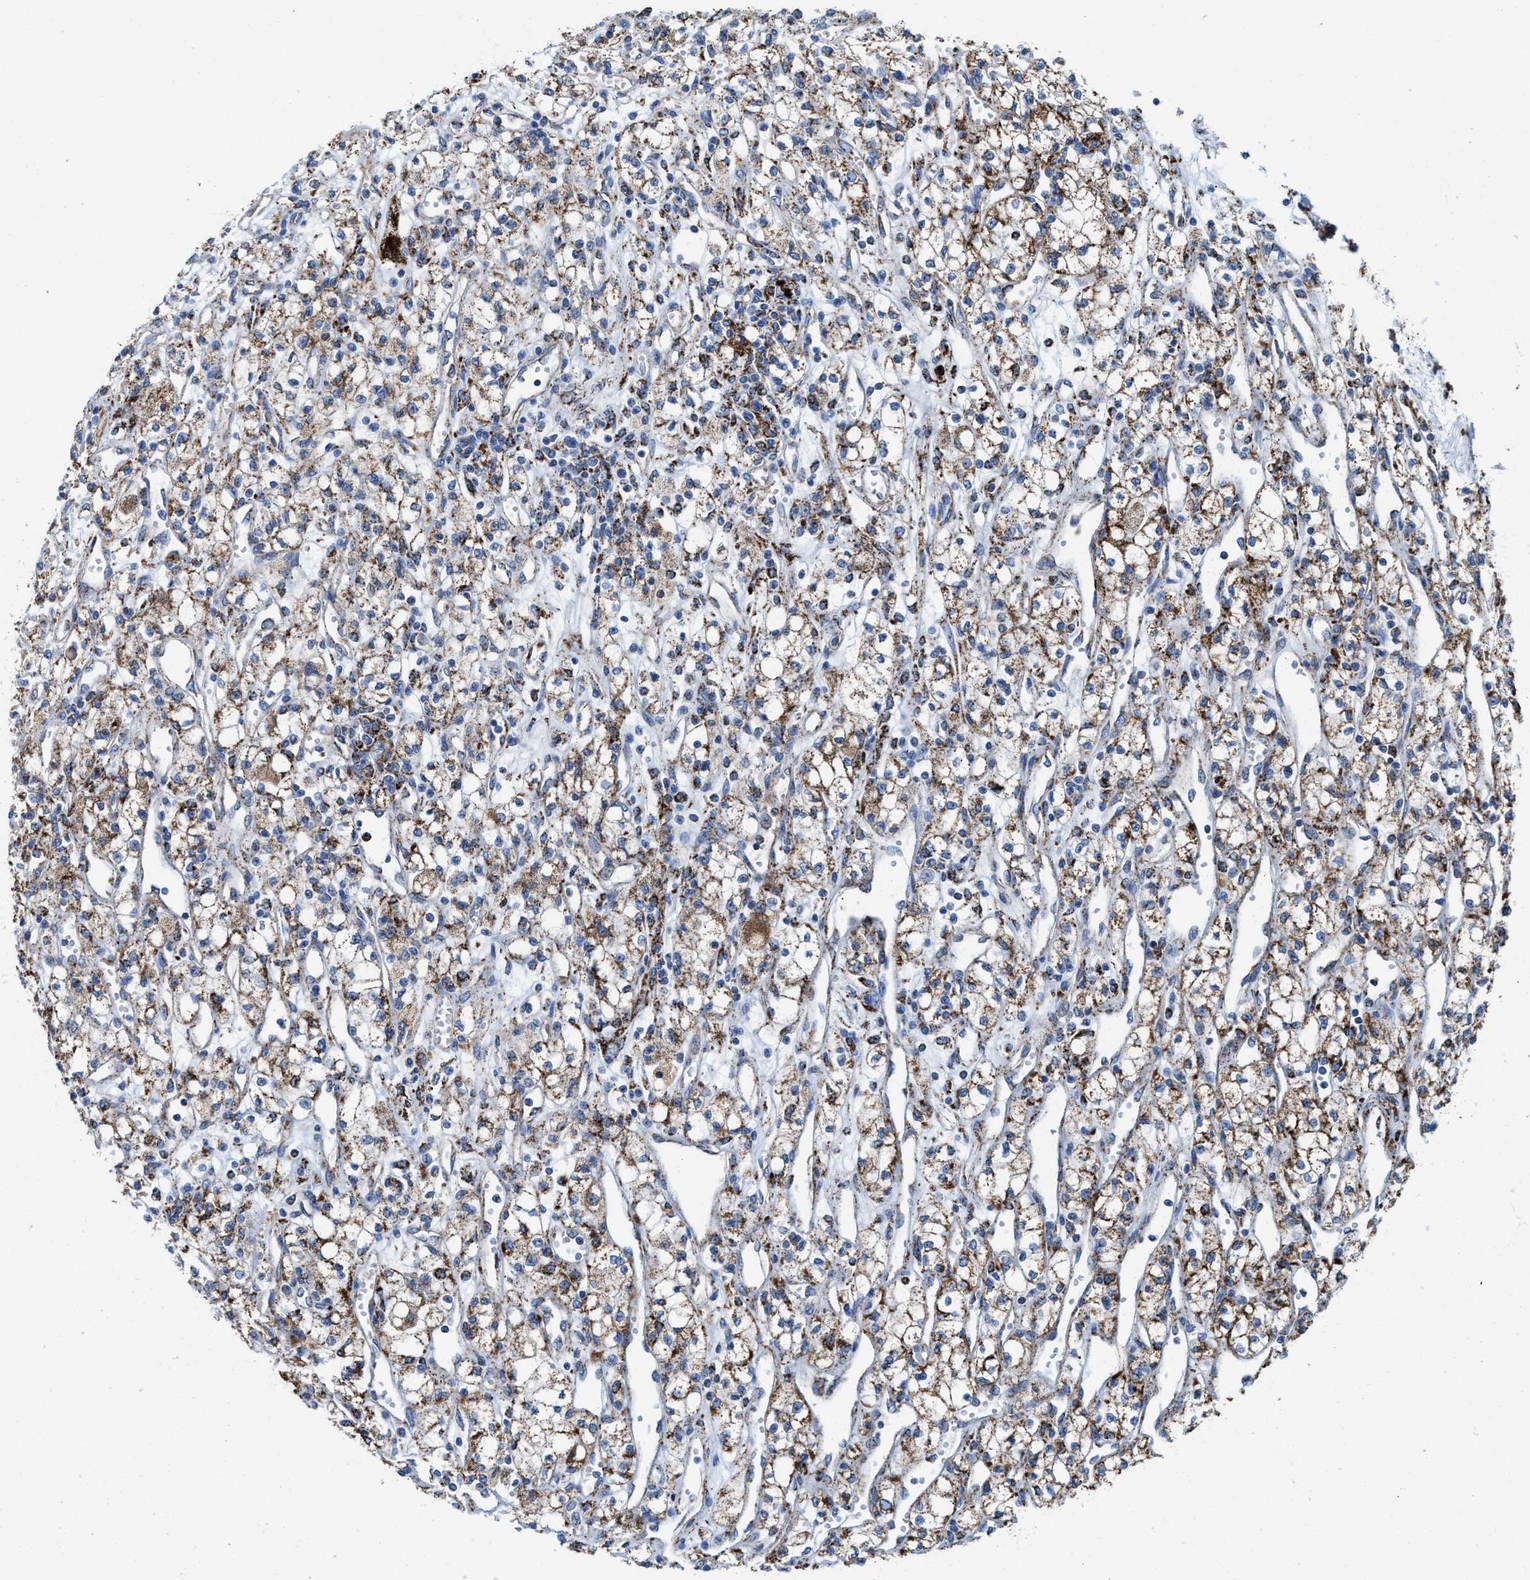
{"staining": {"intensity": "moderate", "quantity": "25%-75%", "location": "cytoplasmic/membranous"}, "tissue": "renal cancer", "cell_type": "Tumor cells", "image_type": "cancer", "snomed": [{"axis": "morphology", "description": "Adenocarcinoma, NOS"}, {"axis": "topography", "description": "Kidney"}], "caption": "A photomicrograph of human renal adenocarcinoma stained for a protein exhibits moderate cytoplasmic/membranous brown staining in tumor cells. The staining was performed using DAB to visualize the protein expression in brown, while the nuclei were stained in blue with hematoxylin (Magnification: 20x).", "gene": "ALDH1B1", "patient": {"sex": "male", "age": 59}}